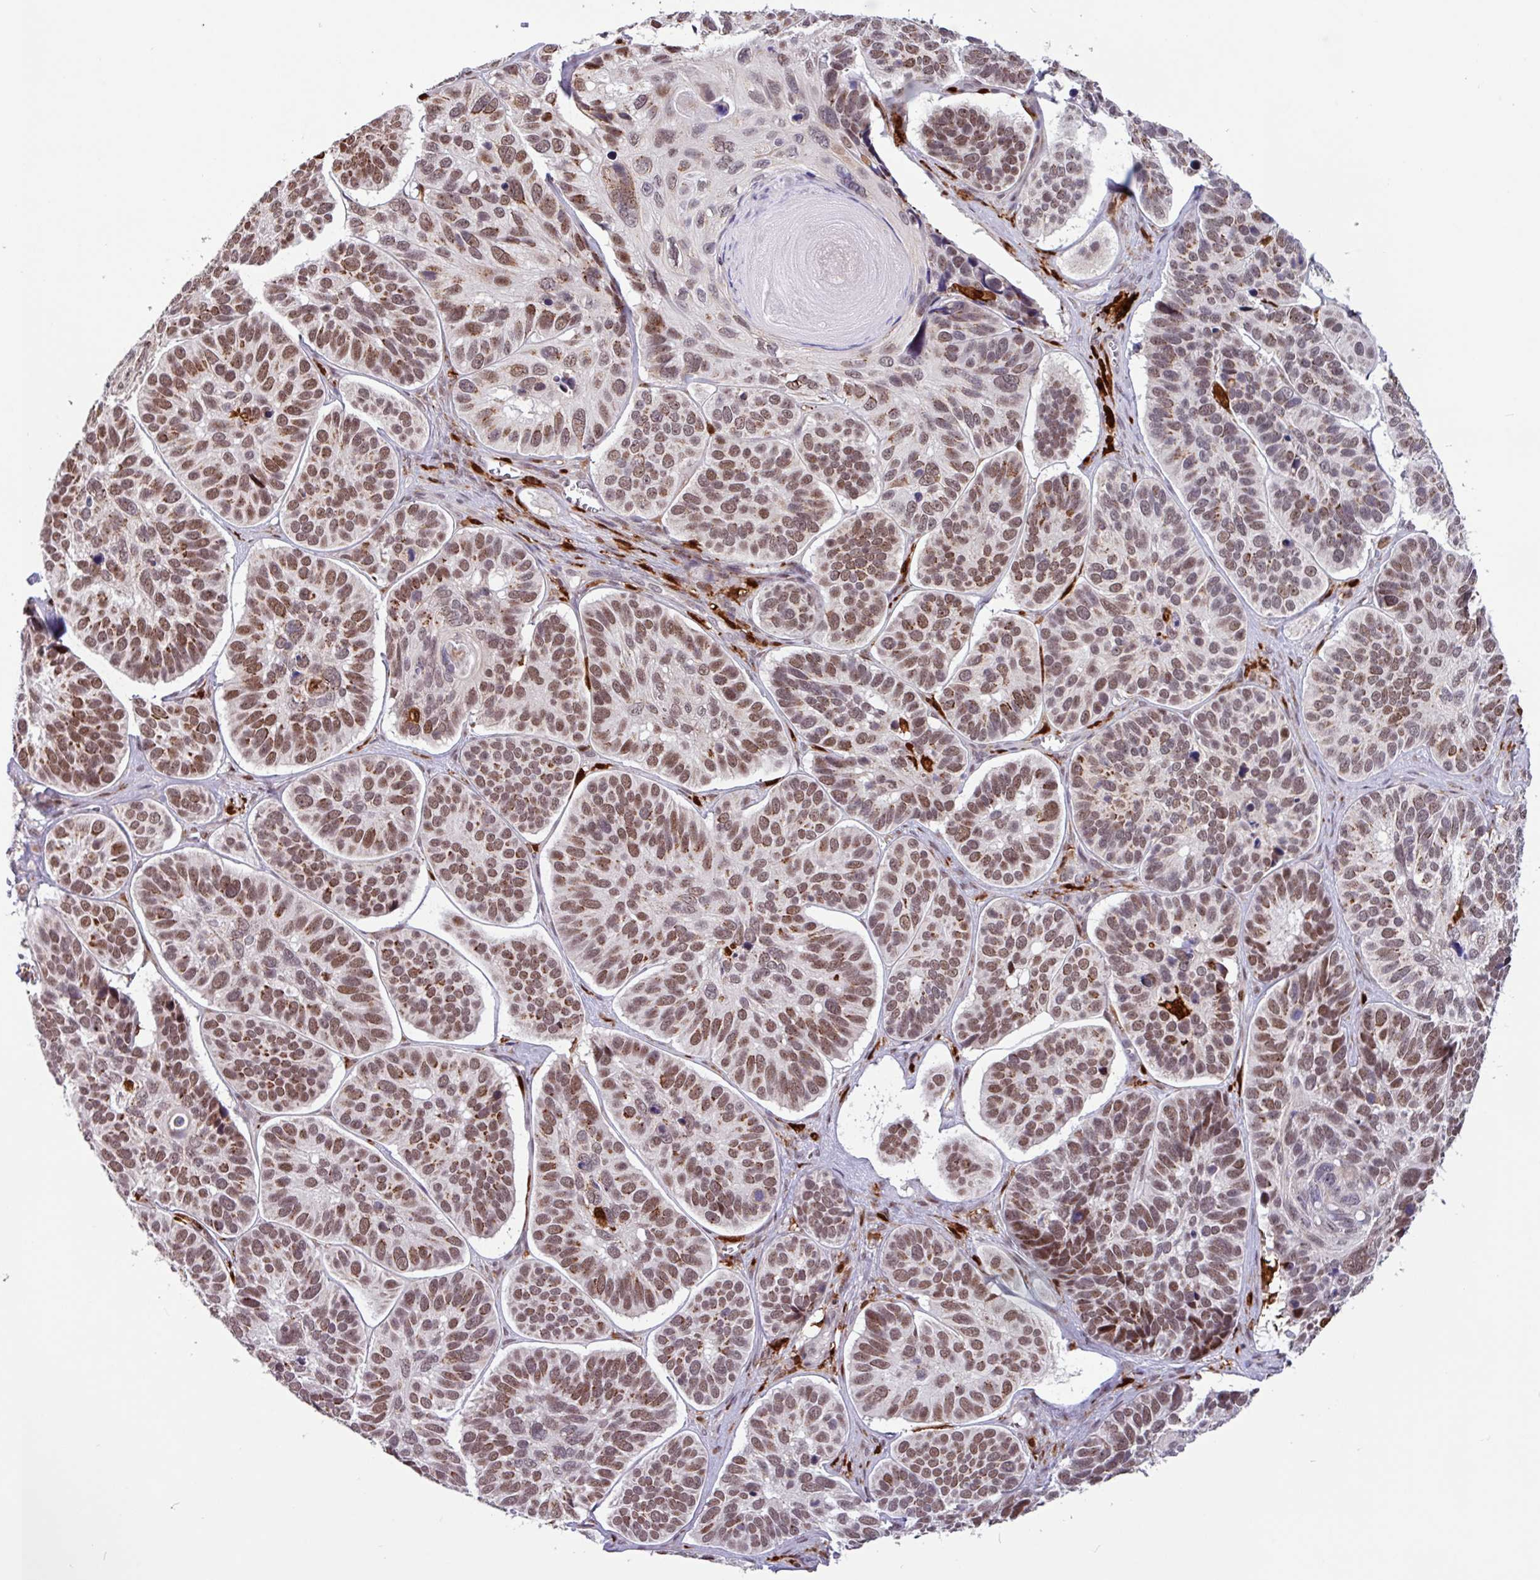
{"staining": {"intensity": "moderate", "quantity": ">75%", "location": "cytoplasmic/membranous,nuclear"}, "tissue": "skin cancer", "cell_type": "Tumor cells", "image_type": "cancer", "snomed": [{"axis": "morphology", "description": "Basal cell carcinoma"}, {"axis": "topography", "description": "Skin"}], "caption": "Immunohistochemistry (IHC) (DAB (3,3'-diaminobenzidine)) staining of human skin basal cell carcinoma reveals moderate cytoplasmic/membranous and nuclear protein staining in about >75% of tumor cells.", "gene": "BRD3", "patient": {"sex": "male", "age": 62}}